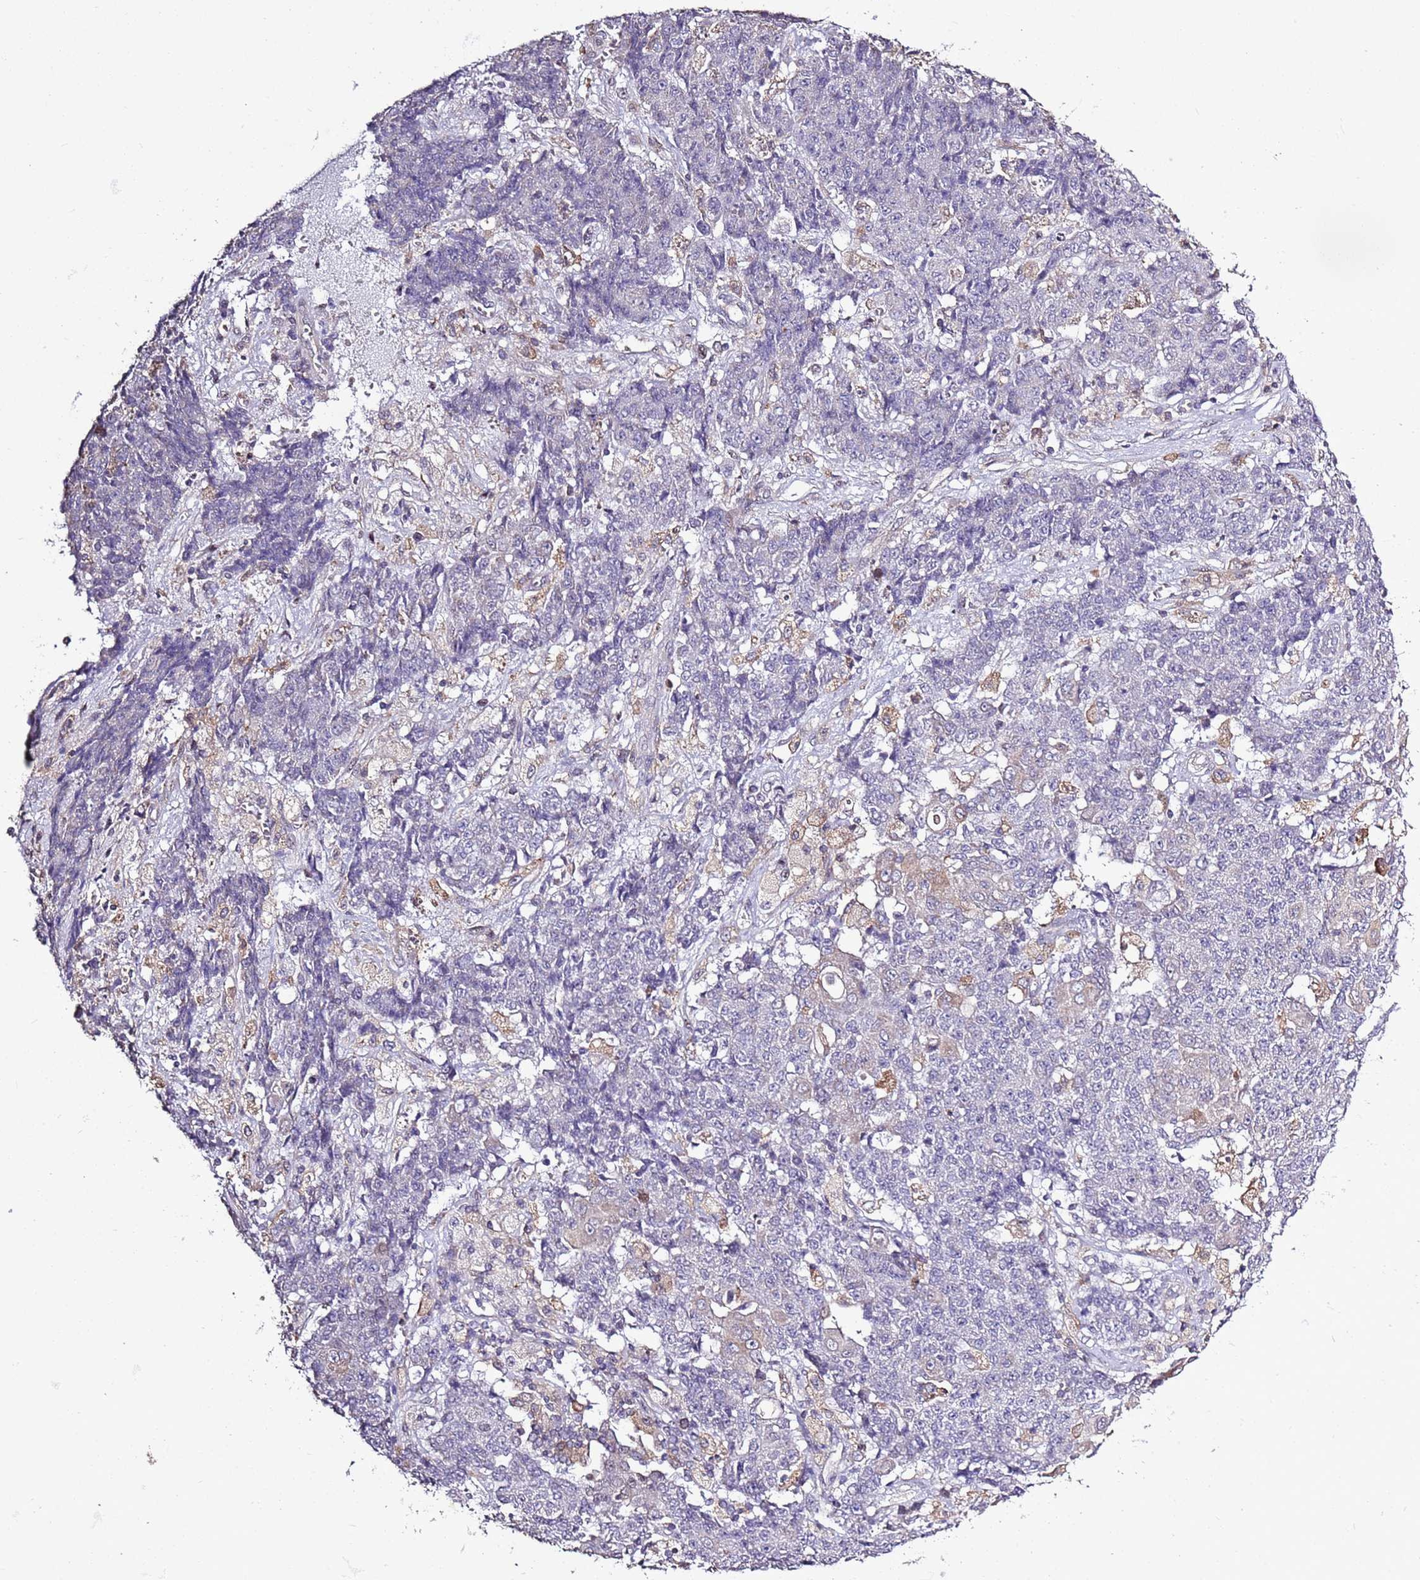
{"staining": {"intensity": "negative", "quantity": "none", "location": "none"}, "tissue": "ovarian cancer", "cell_type": "Tumor cells", "image_type": "cancer", "snomed": [{"axis": "morphology", "description": "Carcinoma, endometroid"}, {"axis": "topography", "description": "Ovary"}], "caption": "Human ovarian endometroid carcinoma stained for a protein using IHC exhibits no staining in tumor cells.", "gene": "CAPN9", "patient": {"sex": "female", "age": 42}}